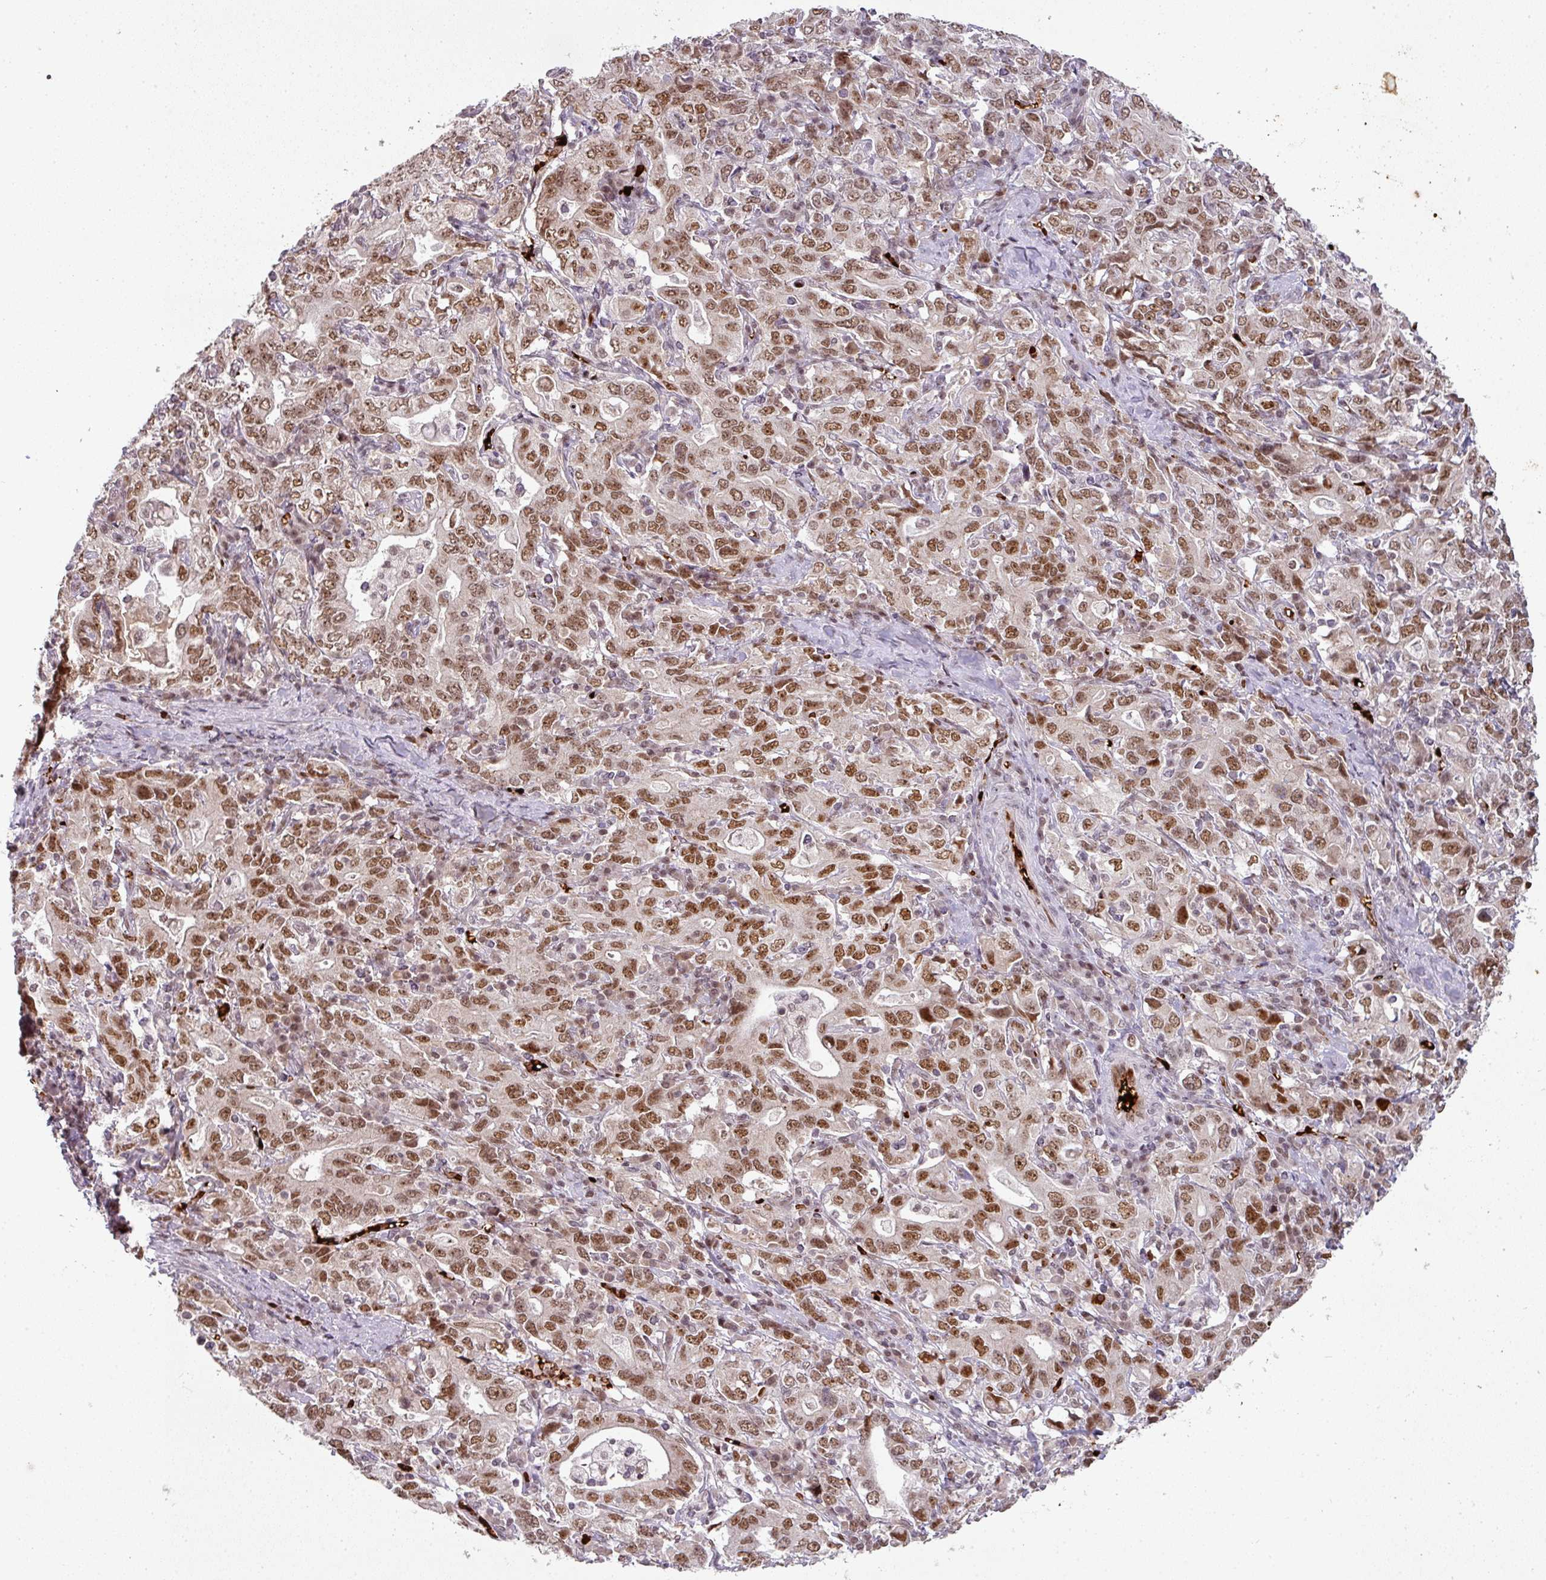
{"staining": {"intensity": "moderate", "quantity": ">75%", "location": "nuclear"}, "tissue": "stomach cancer", "cell_type": "Tumor cells", "image_type": "cancer", "snomed": [{"axis": "morphology", "description": "Adenocarcinoma, NOS"}, {"axis": "topography", "description": "Stomach, upper"}, {"axis": "topography", "description": "Stomach"}], "caption": "Adenocarcinoma (stomach) stained with a protein marker exhibits moderate staining in tumor cells.", "gene": "NEIL1", "patient": {"sex": "male", "age": 62}}